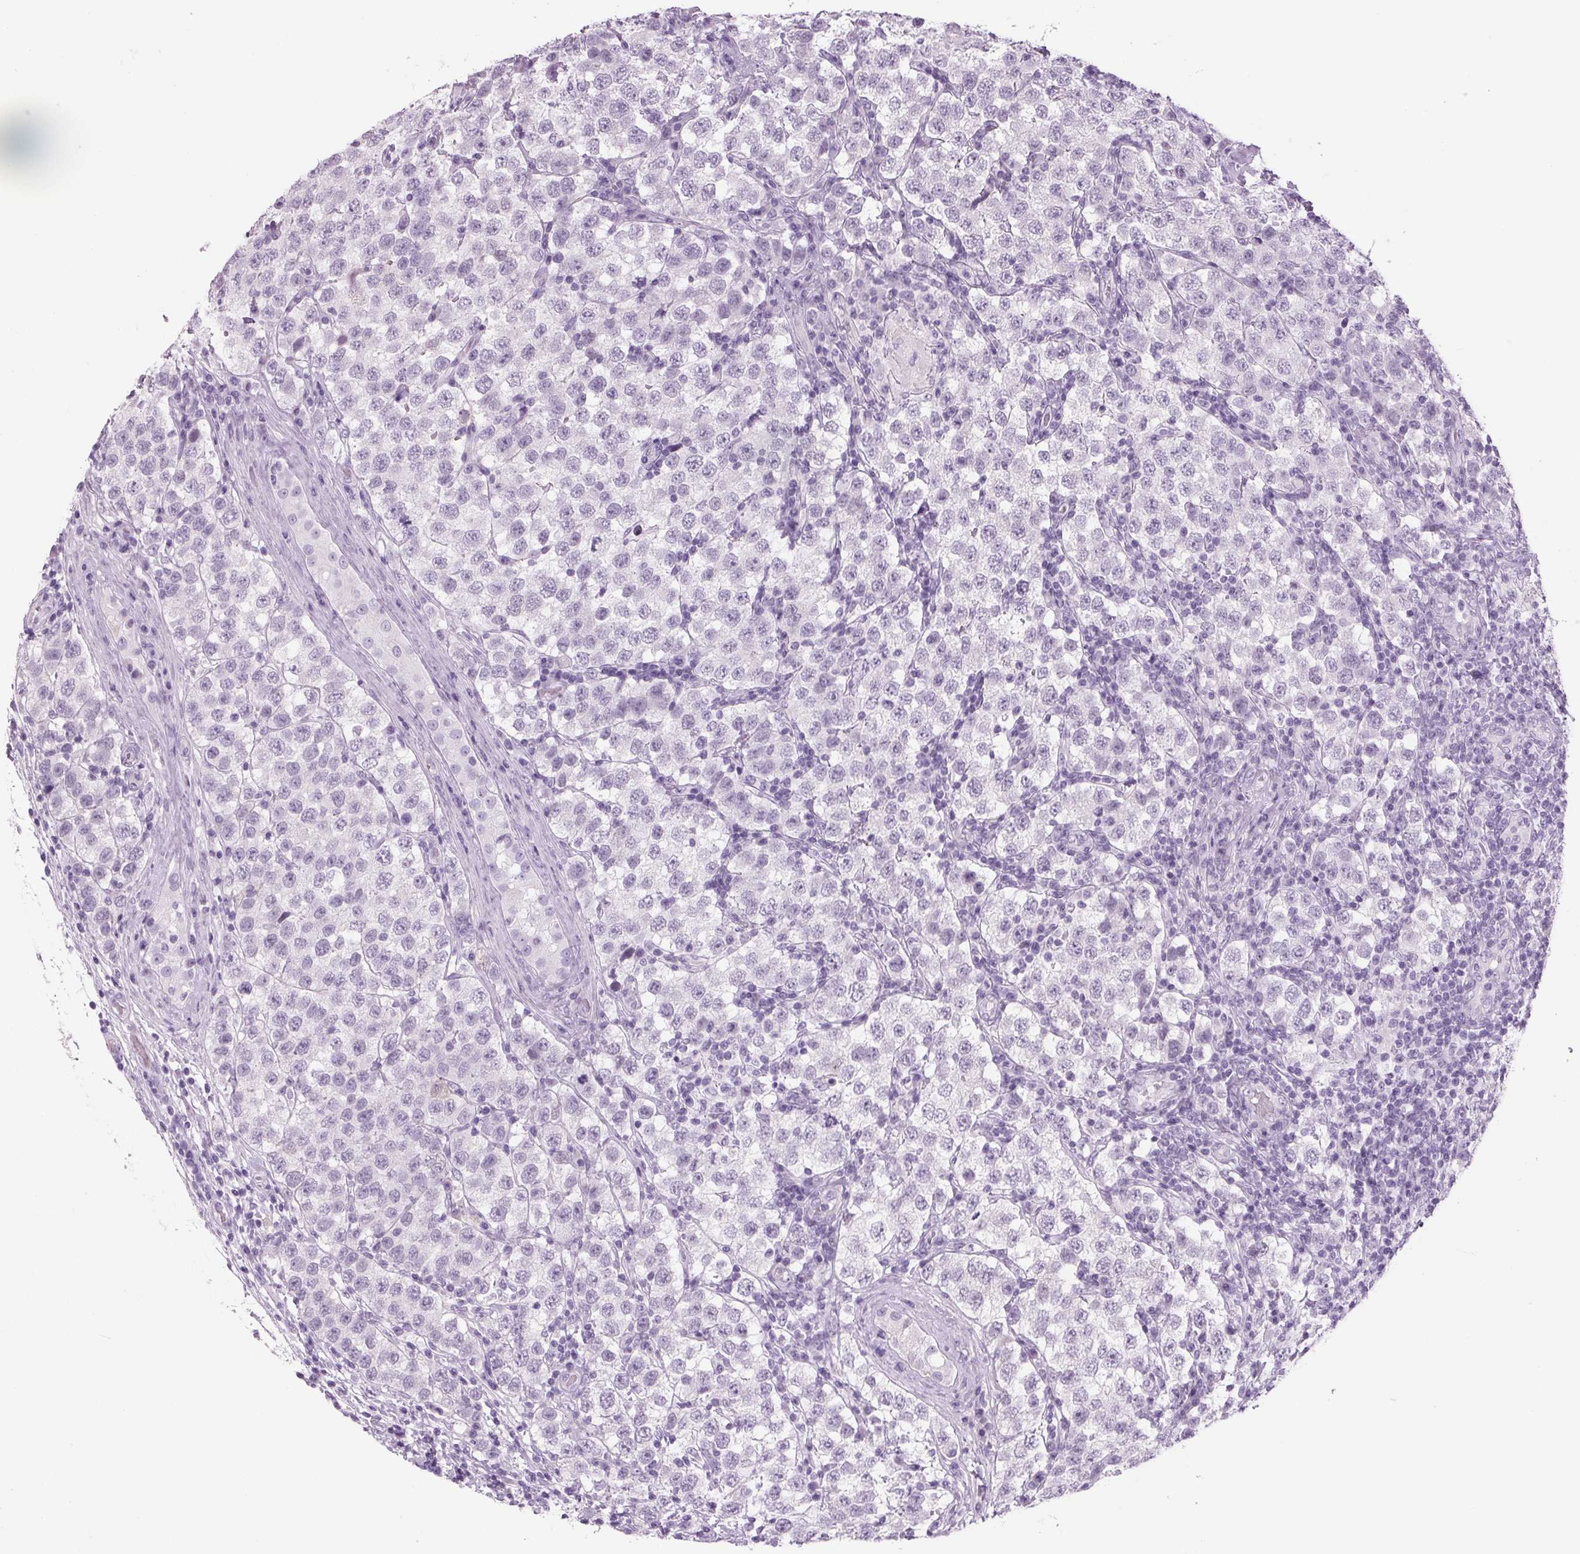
{"staining": {"intensity": "negative", "quantity": "none", "location": "none"}, "tissue": "testis cancer", "cell_type": "Tumor cells", "image_type": "cancer", "snomed": [{"axis": "morphology", "description": "Seminoma, NOS"}, {"axis": "topography", "description": "Testis"}], "caption": "Immunohistochemistry (IHC) photomicrograph of testis seminoma stained for a protein (brown), which reveals no positivity in tumor cells. Brightfield microscopy of IHC stained with DAB (brown) and hematoxylin (blue), captured at high magnification.", "gene": "PPP1R1A", "patient": {"sex": "male", "age": 34}}